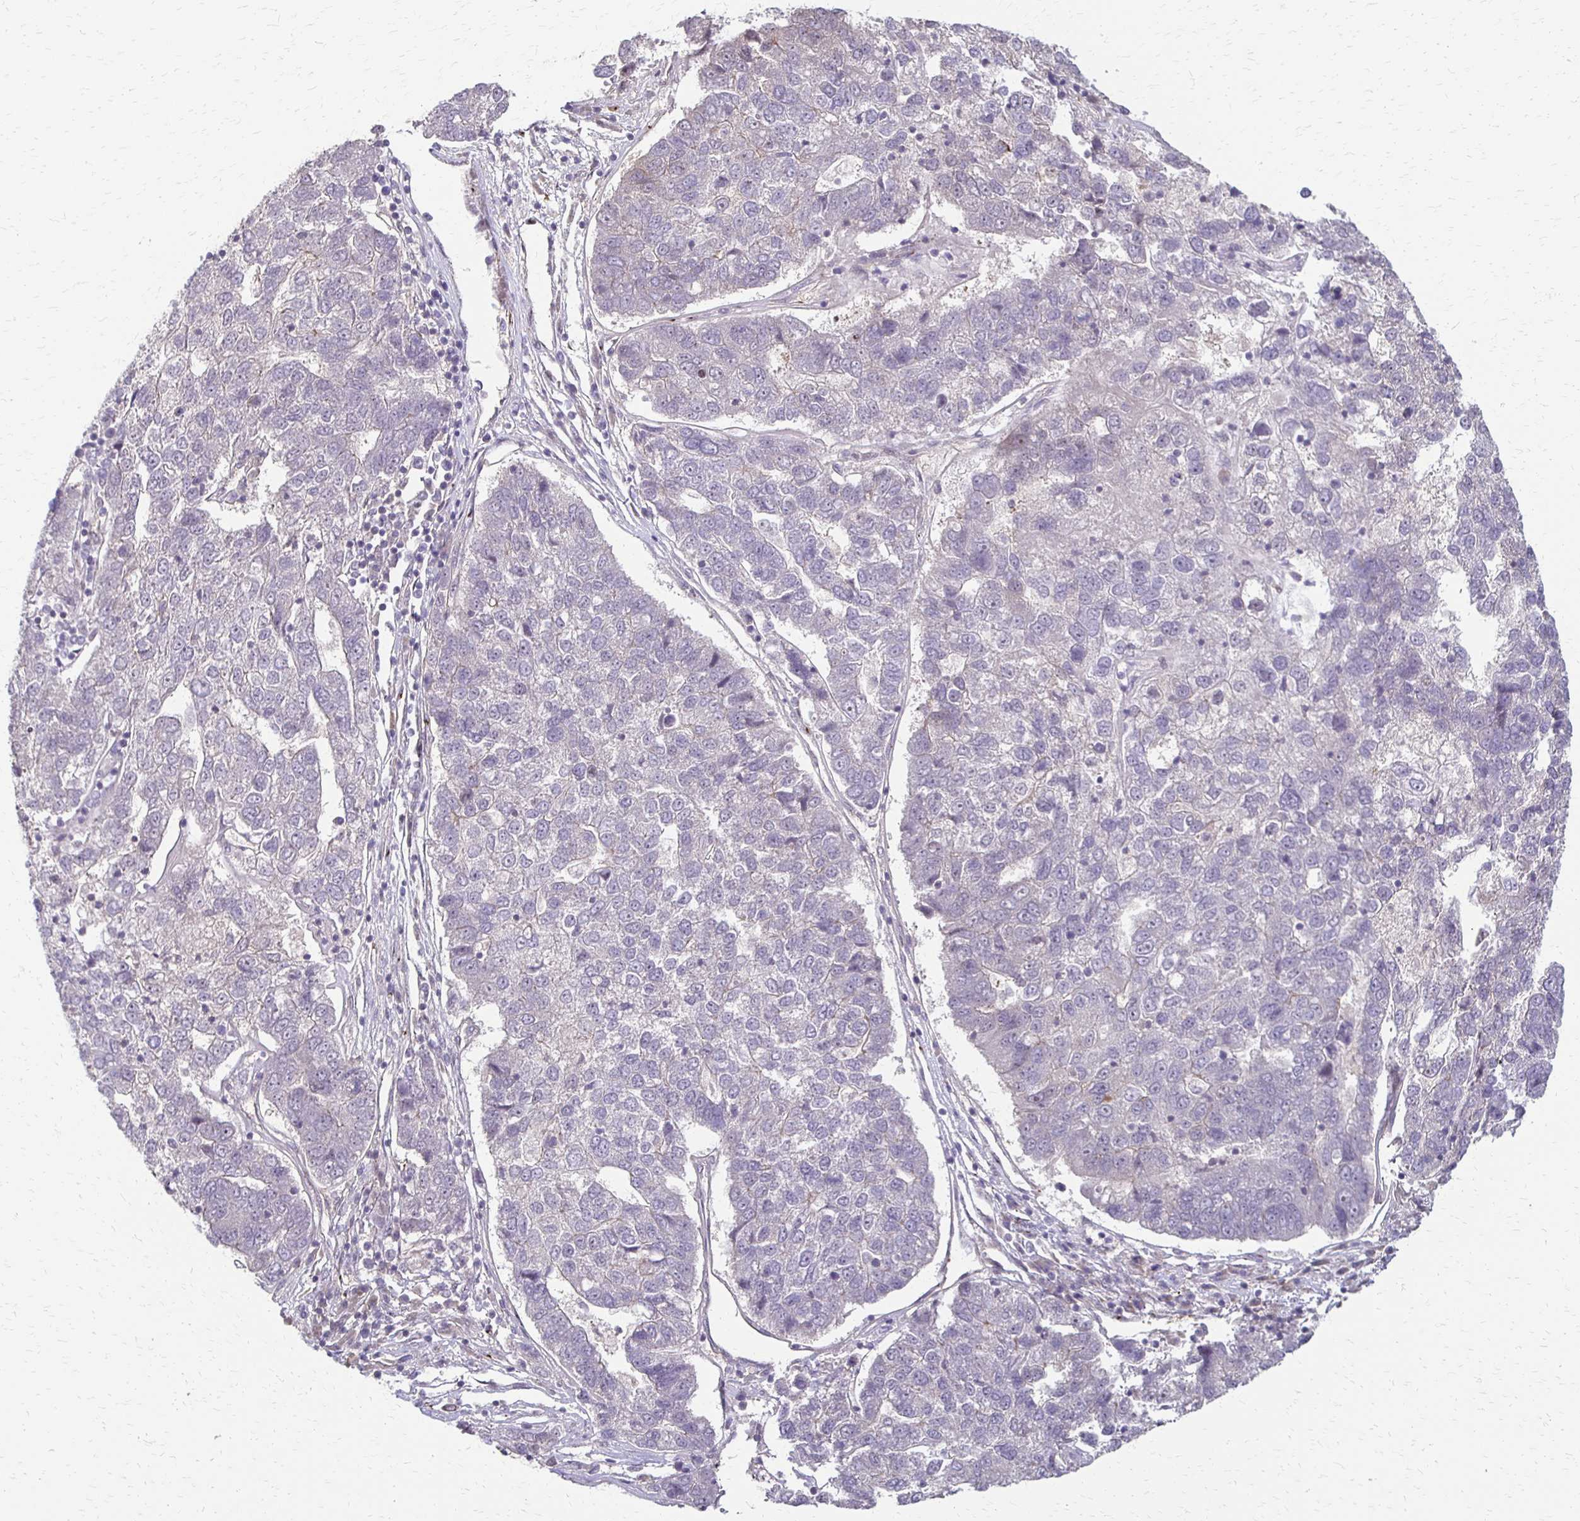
{"staining": {"intensity": "negative", "quantity": "none", "location": "none"}, "tissue": "pancreatic cancer", "cell_type": "Tumor cells", "image_type": "cancer", "snomed": [{"axis": "morphology", "description": "Adenocarcinoma, NOS"}, {"axis": "topography", "description": "Pancreas"}], "caption": "This photomicrograph is of adenocarcinoma (pancreatic) stained with immunohistochemistry (IHC) to label a protein in brown with the nuclei are counter-stained blue. There is no staining in tumor cells.", "gene": "CFL2", "patient": {"sex": "female", "age": 61}}